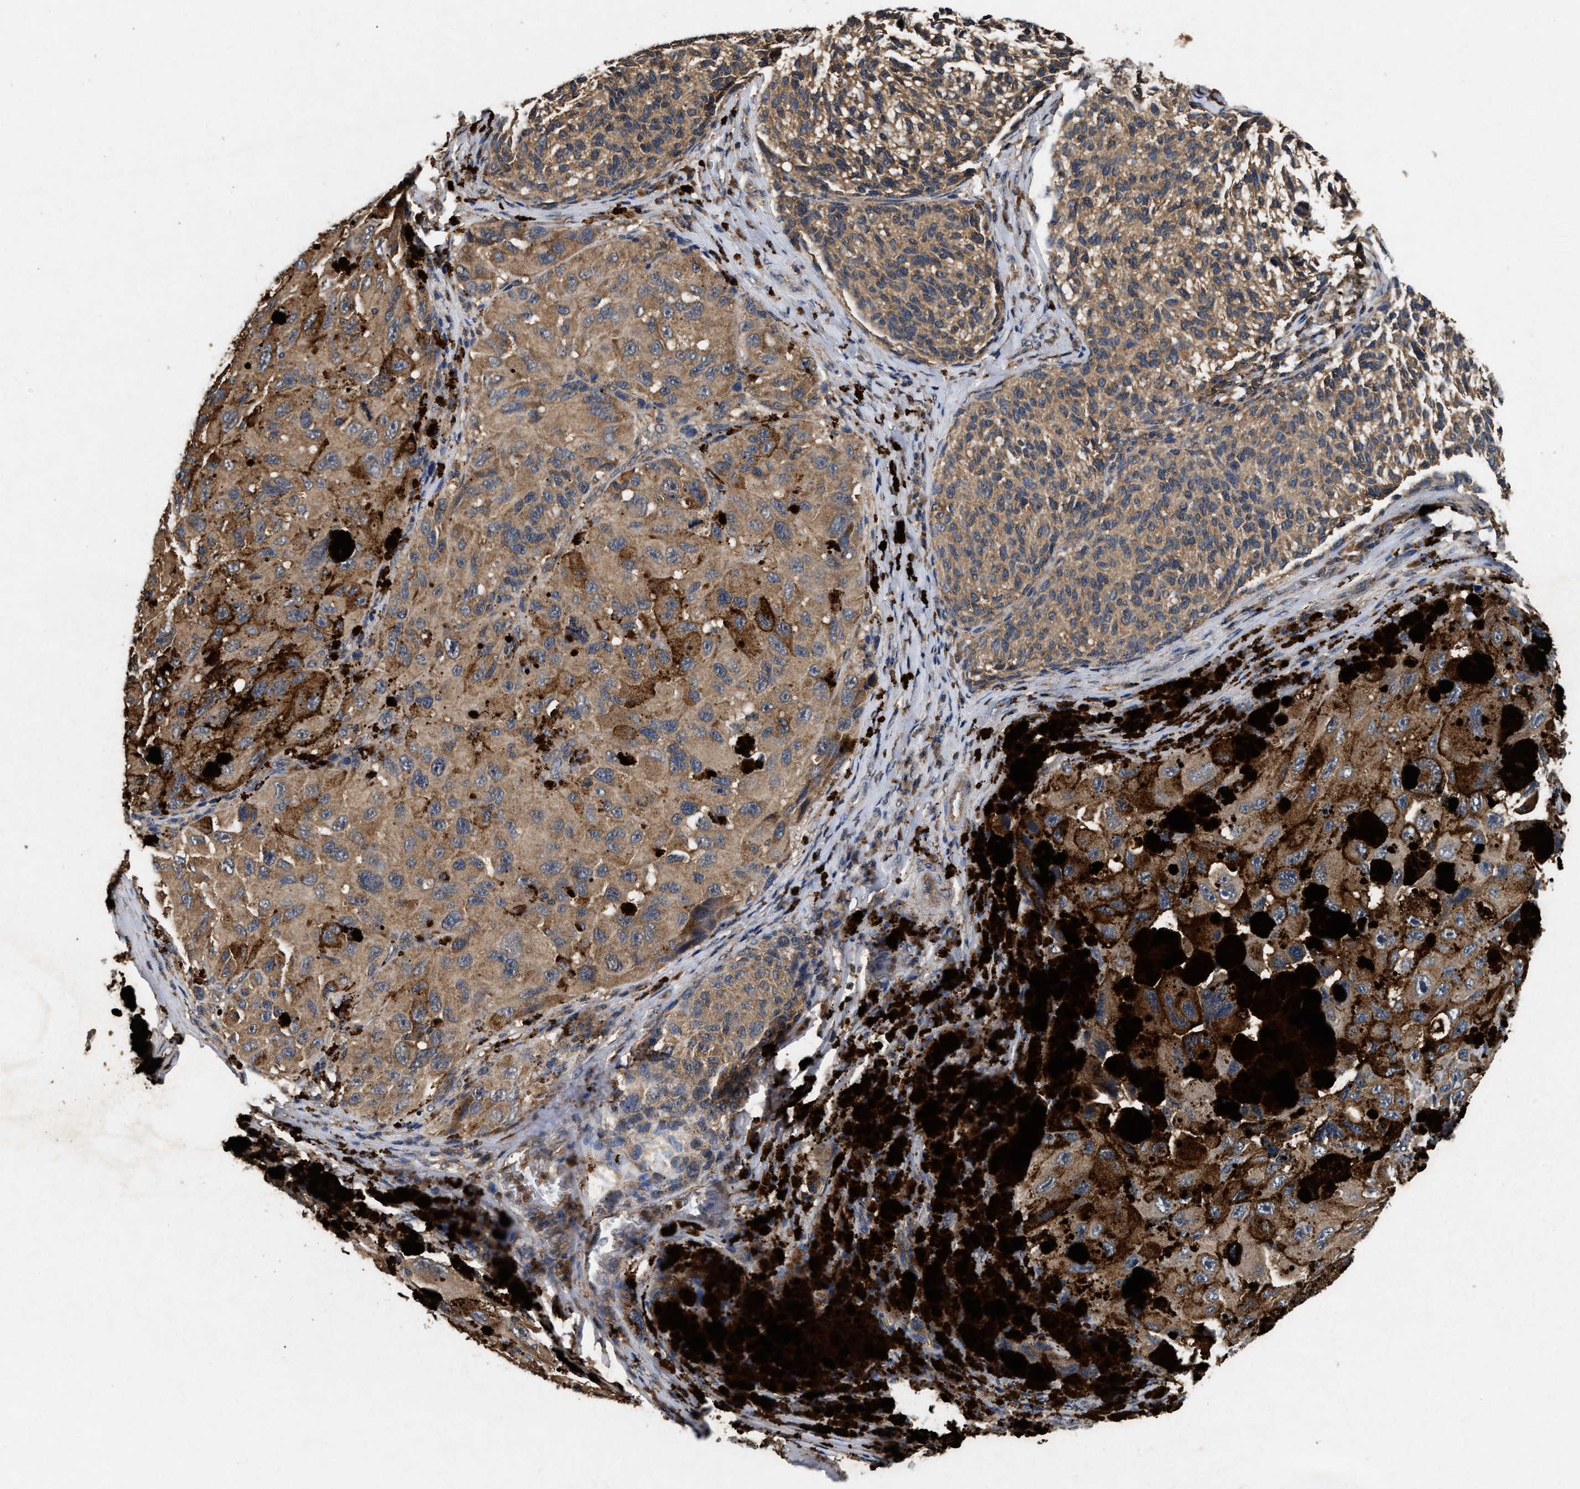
{"staining": {"intensity": "moderate", "quantity": ">75%", "location": "cytoplasmic/membranous"}, "tissue": "melanoma", "cell_type": "Tumor cells", "image_type": "cancer", "snomed": [{"axis": "morphology", "description": "Malignant melanoma, NOS"}, {"axis": "topography", "description": "Skin"}], "caption": "The histopathology image displays immunohistochemical staining of malignant melanoma. There is moderate cytoplasmic/membranous expression is appreciated in approximately >75% of tumor cells.", "gene": "PDAP1", "patient": {"sex": "female", "age": 73}}